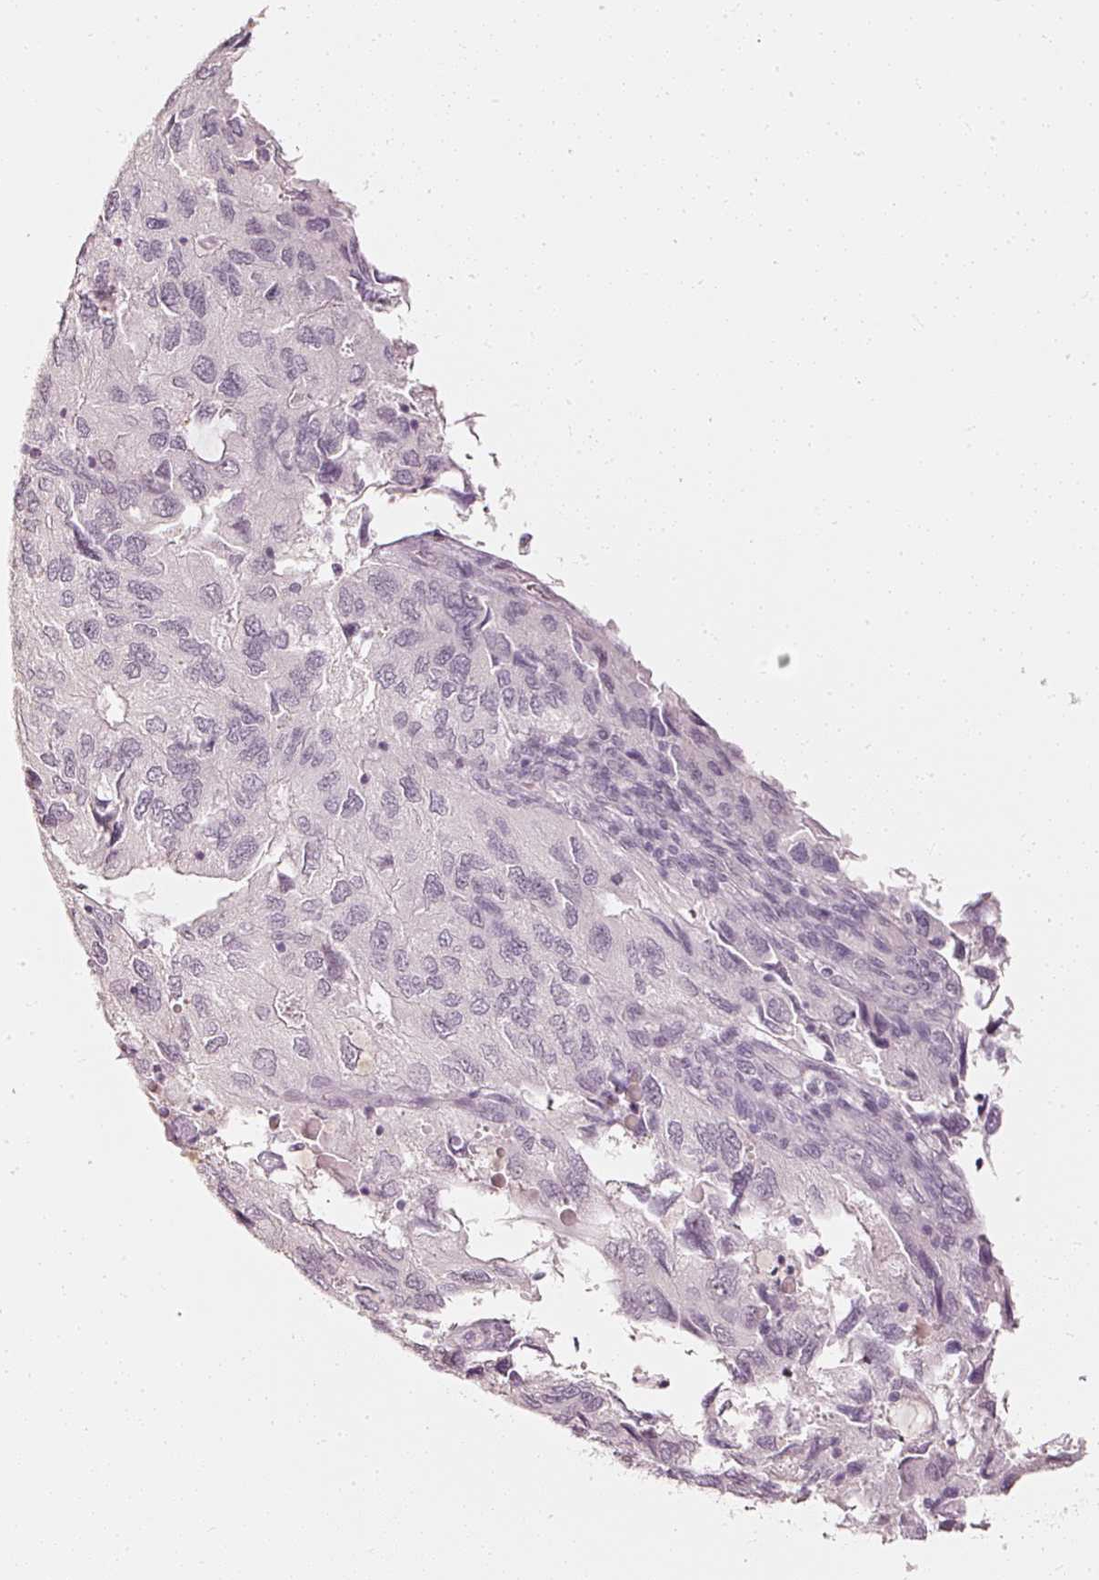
{"staining": {"intensity": "negative", "quantity": "none", "location": "none"}, "tissue": "endometrial cancer", "cell_type": "Tumor cells", "image_type": "cancer", "snomed": [{"axis": "morphology", "description": "Carcinoma, NOS"}, {"axis": "topography", "description": "Uterus"}], "caption": "Tumor cells are negative for protein expression in human endometrial cancer (carcinoma).", "gene": "DRD2", "patient": {"sex": "female", "age": 76}}